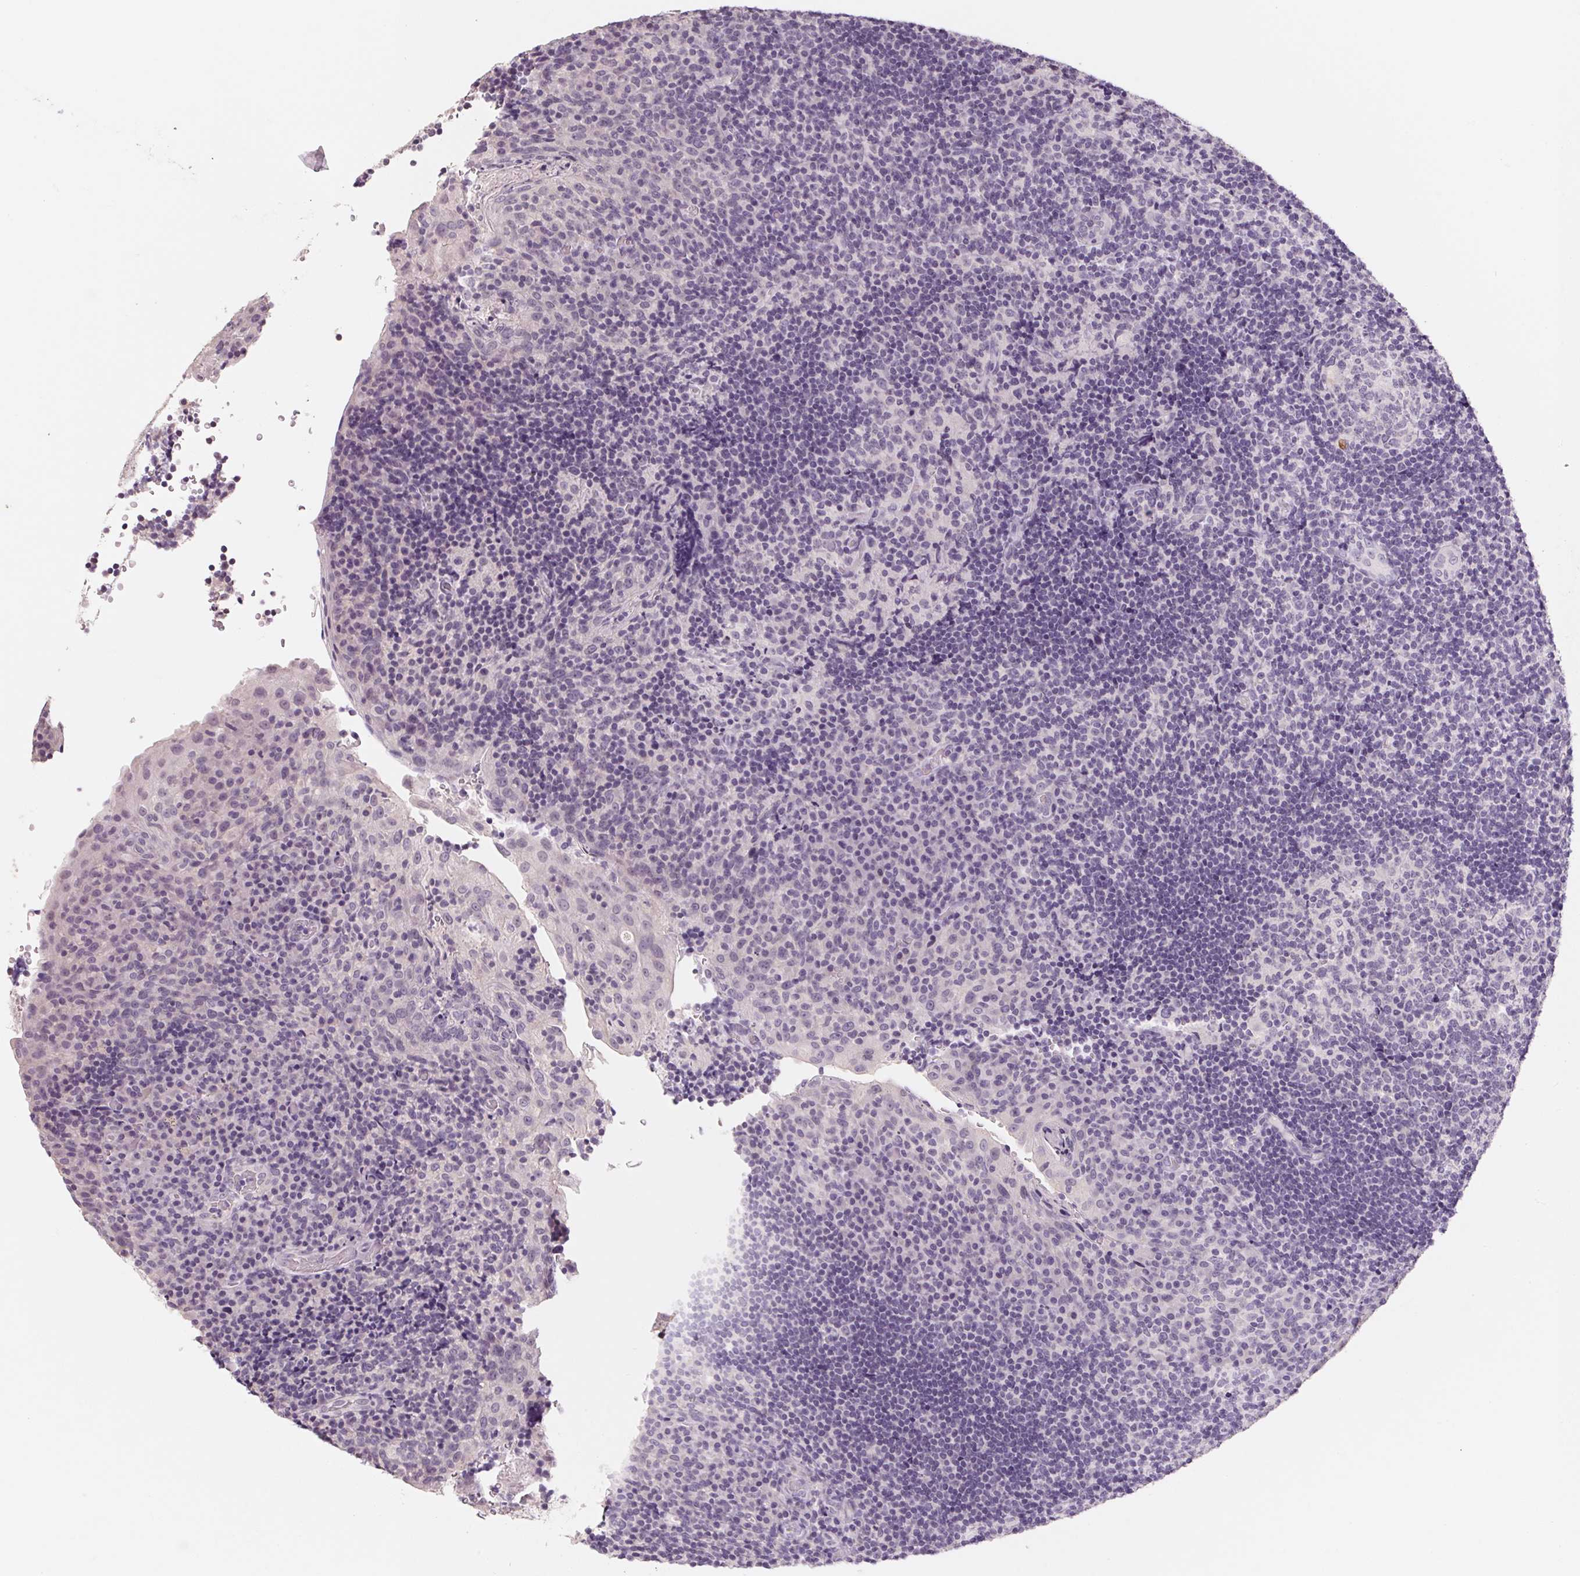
{"staining": {"intensity": "negative", "quantity": "none", "location": "none"}, "tissue": "tonsil", "cell_type": "Germinal center cells", "image_type": "normal", "snomed": [{"axis": "morphology", "description": "Normal tissue, NOS"}, {"axis": "topography", "description": "Tonsil"}], "caption": "Immunohistochemistry image of normal human tonsil stained for a protein (brown), which shows no expression in germinal center cells. The staining was performed using DAB (3,3'-diaminobenzidine) to visualize the protein expression in brown, while the nuclei were stained in blue with hematoxylin (Magnification: 20x).", "gene": "CAPZA3", "patient": {"sex": "male", "age": 17}}